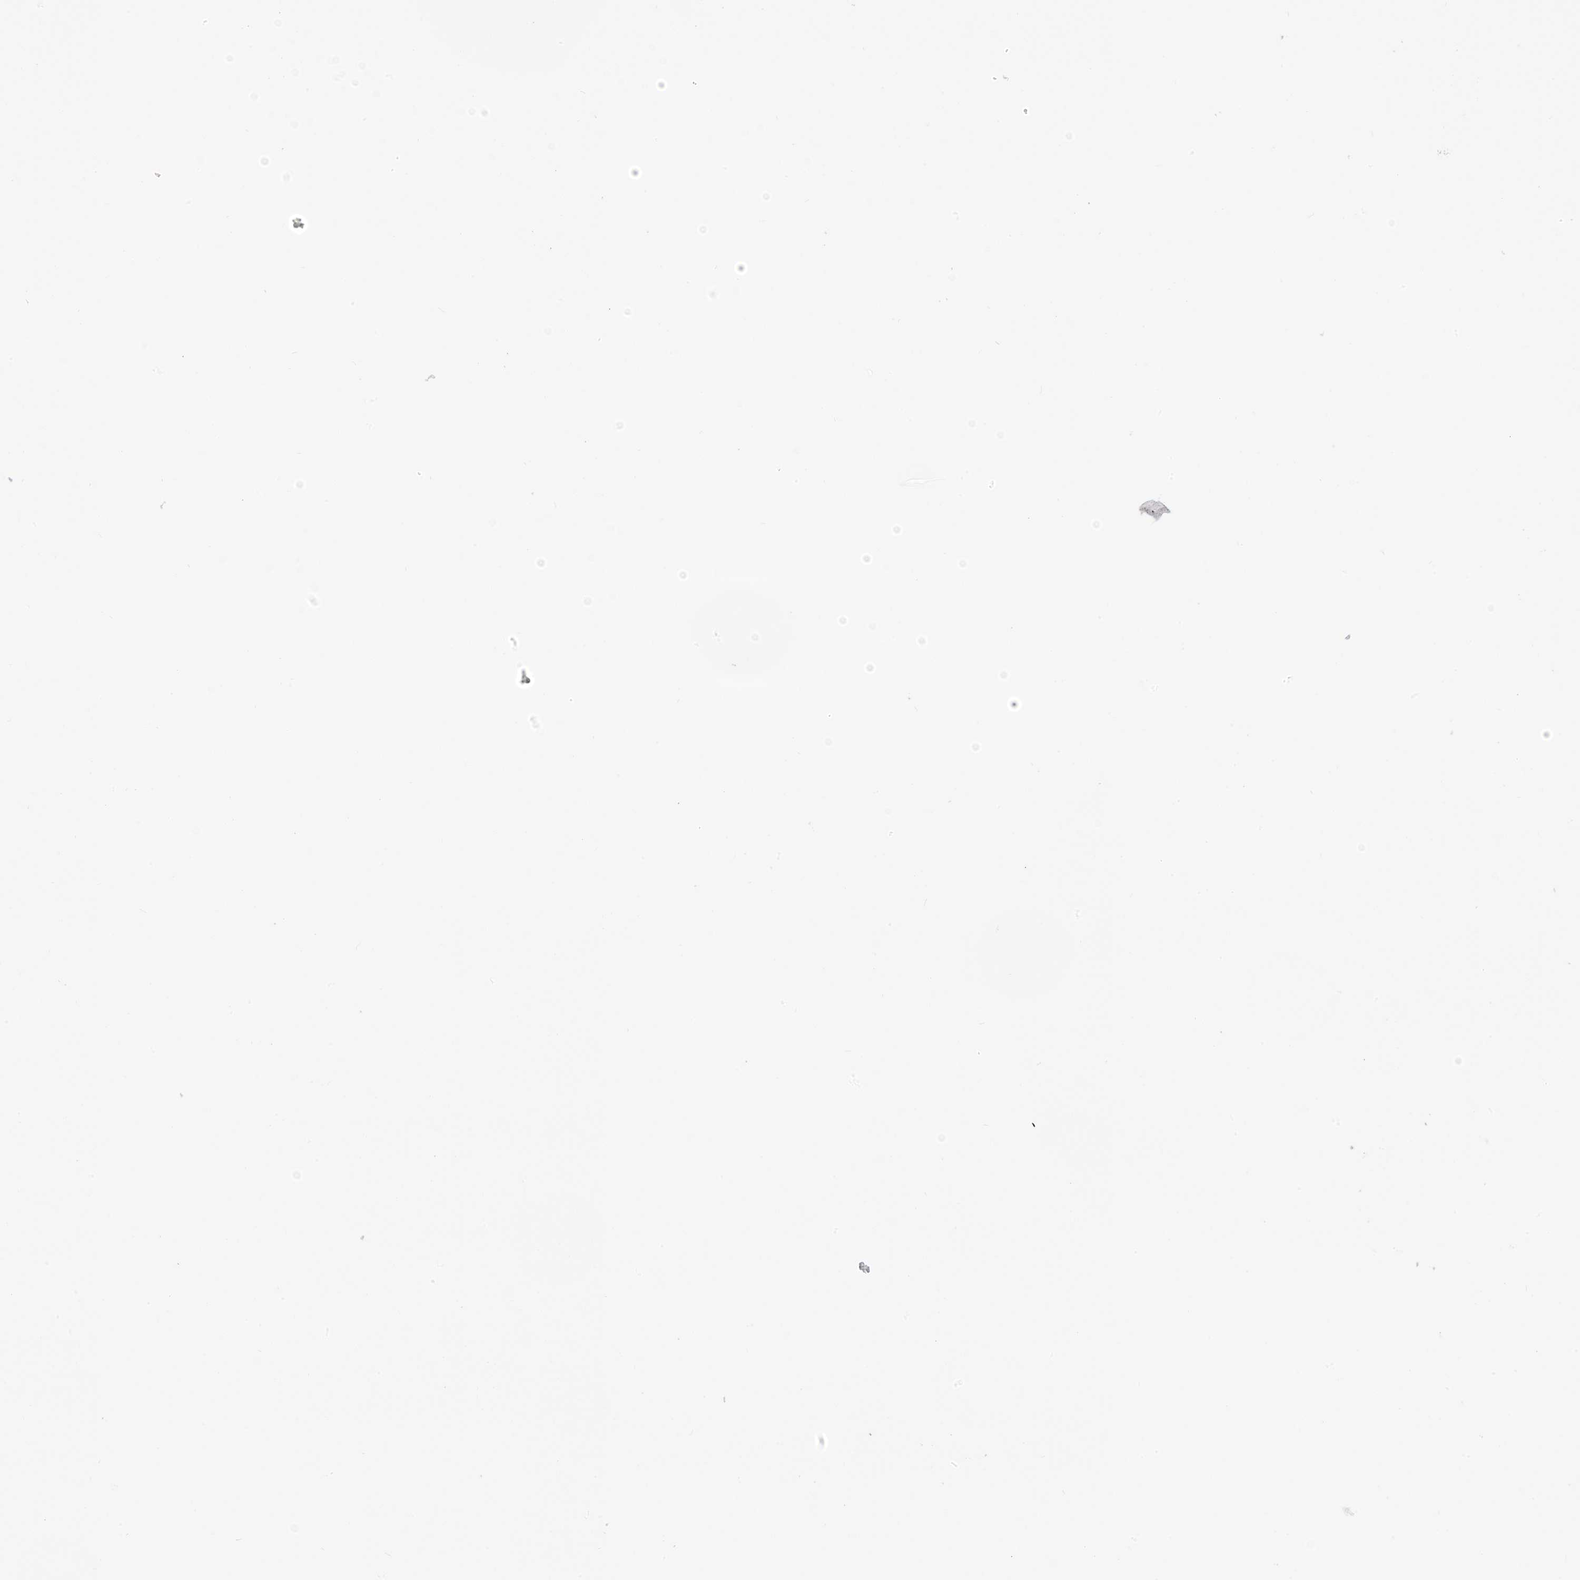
{"staining": {"intensity": "negative", "quantity": "none", "location": "none"}, "tissue": "lung", "cell_type": "Alveolar cells", "image_type": "normal", "snomed": [{"axis": "morphology", "description": "Normal tissue, NOS"}, {"axis": "topography", "description": "Lung"}], "caption": "DAB (3,3'-diaminobenzidine) immunohistochemical staining of benign lung exhibits no significant expression in alveolar cells. (Brightfield microscopy of DAB IHC at high magnification).", "gene": "HS6ST2", "patient": {"sex": "male", "age": 65}}